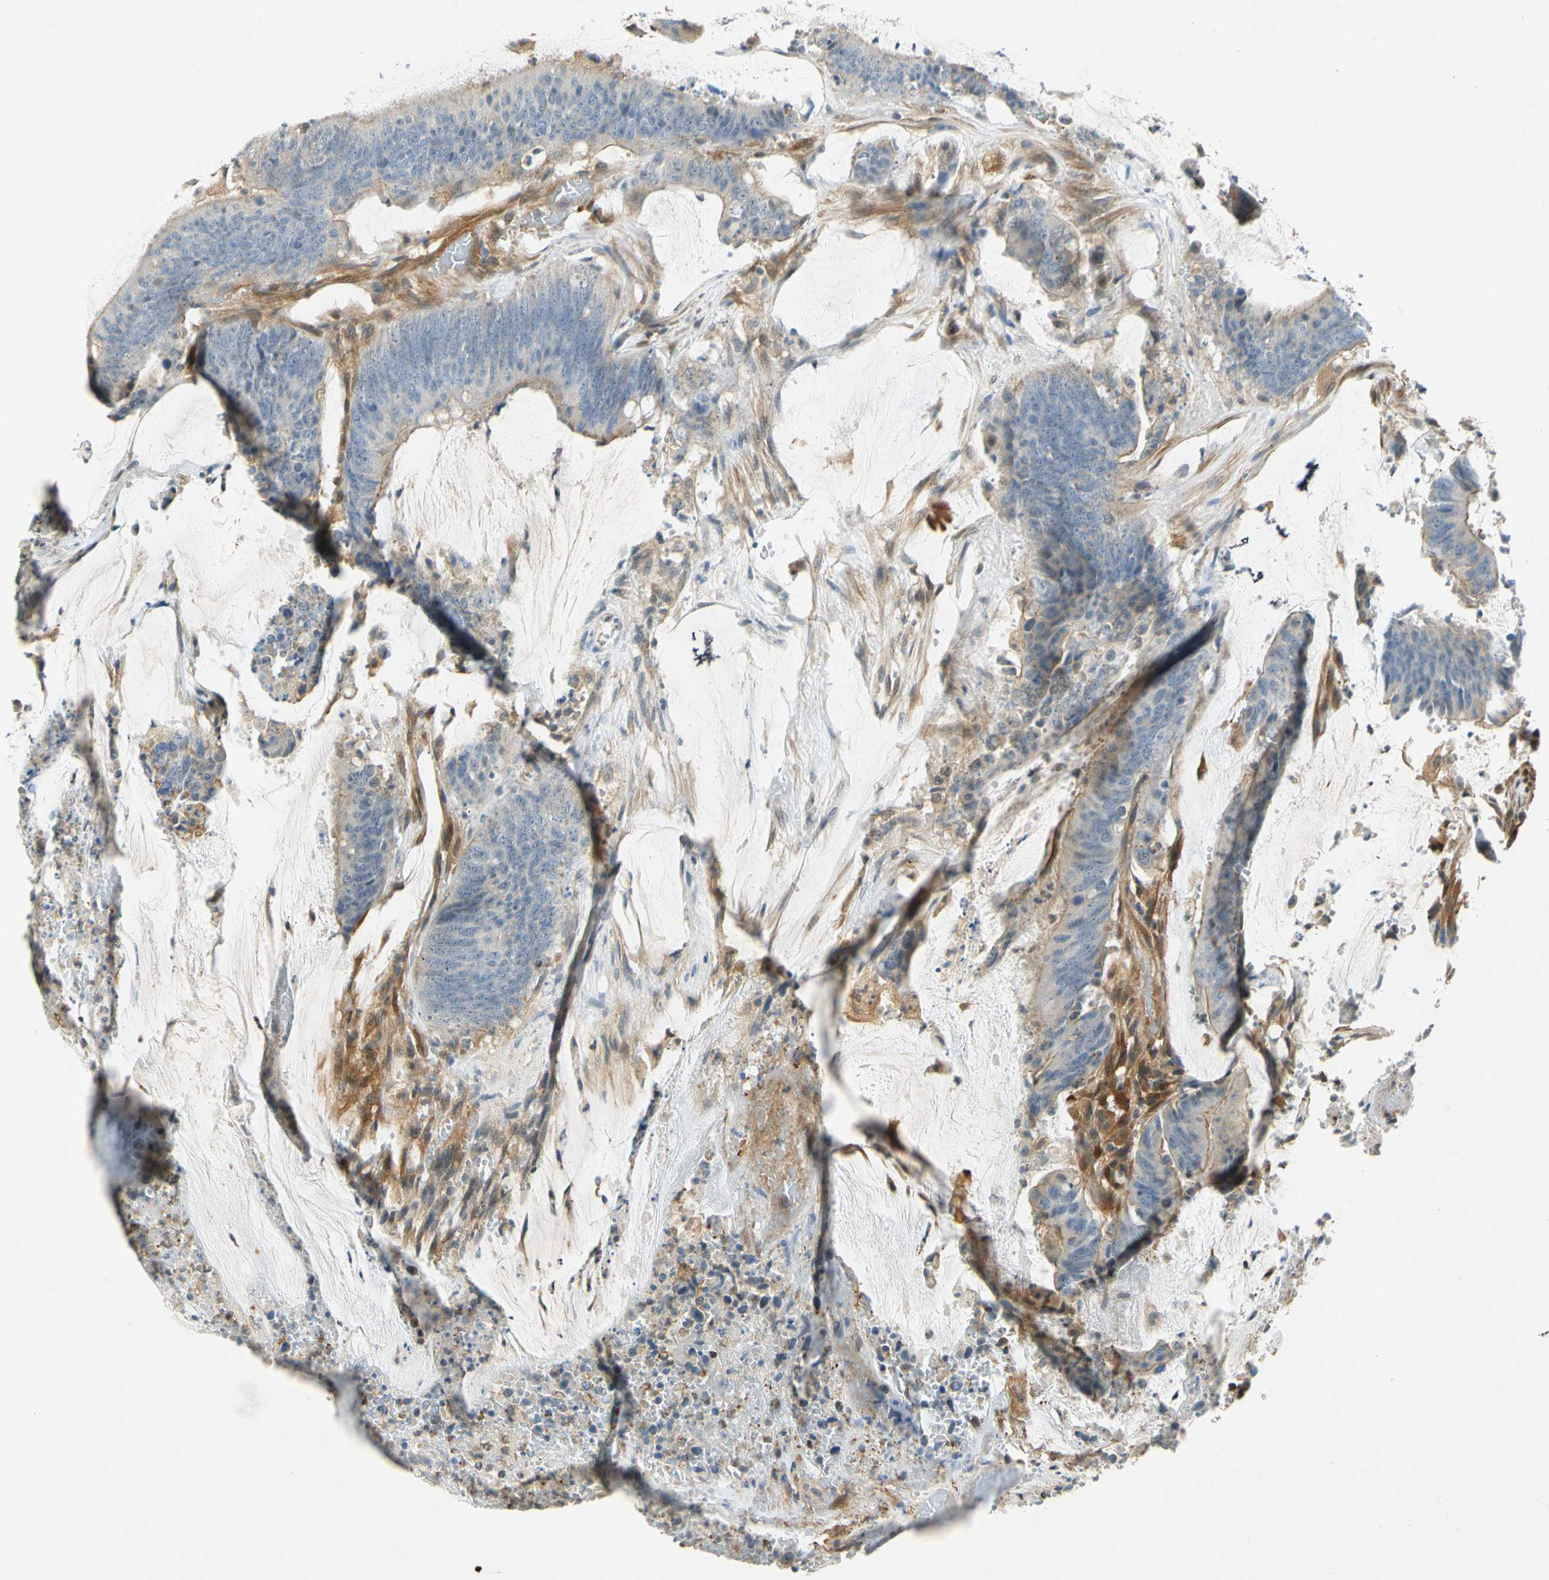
{"staining": {"intensity": "moderate", "quantity": "25%-75%", "location": "cytoplasmic/membranous"}, "tissue": "colorectal cancer", "cell_type": "Tumor cells", "image_type": "cancer", "snomed": [{"axis": "morphology", "description": "Adenocarcinoma, NOS"}, {"axis": "topography", "description": "Rectum"}], "caption": "This is a histology image of immunohistochemistry staining of colorectal cancer, which shows moderate staining in the cytoplasmic/membranous of tumor cells.", "gene": "WIPI1", "patient": {"sex": "female", "age": 66}}